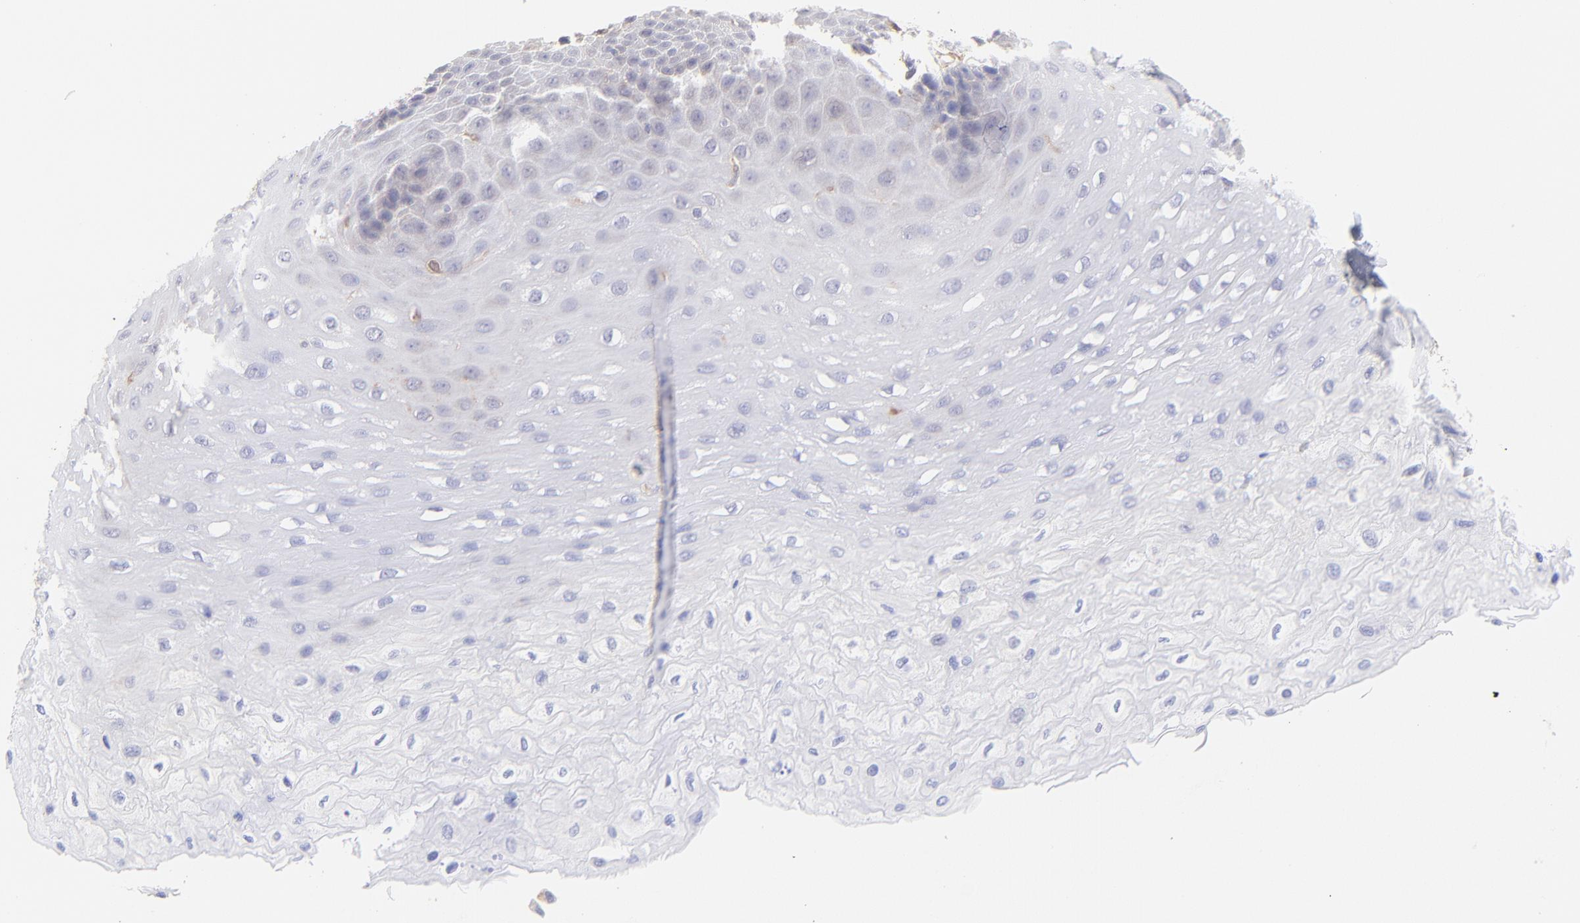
{"staining": {"intensity": "negative", "quantity": "none", "location": "none"}, "tissue": "esophagus", "cell_type": "Squamous epithelial cells", "image_type": "normal", "snomed": [{"axis": "morphology", "description": "Normal tissue, NOS"}, {"axis": "topography", "description": "Esophagus"}], "caption": "Immunohistochemistry of unremarkable esophagus demonstrates no positivity in squamous epithelial cells. Nuclei are stained in blue.", "gene": "HYAL1", "patient": {"sex": "female", "age": 72}}